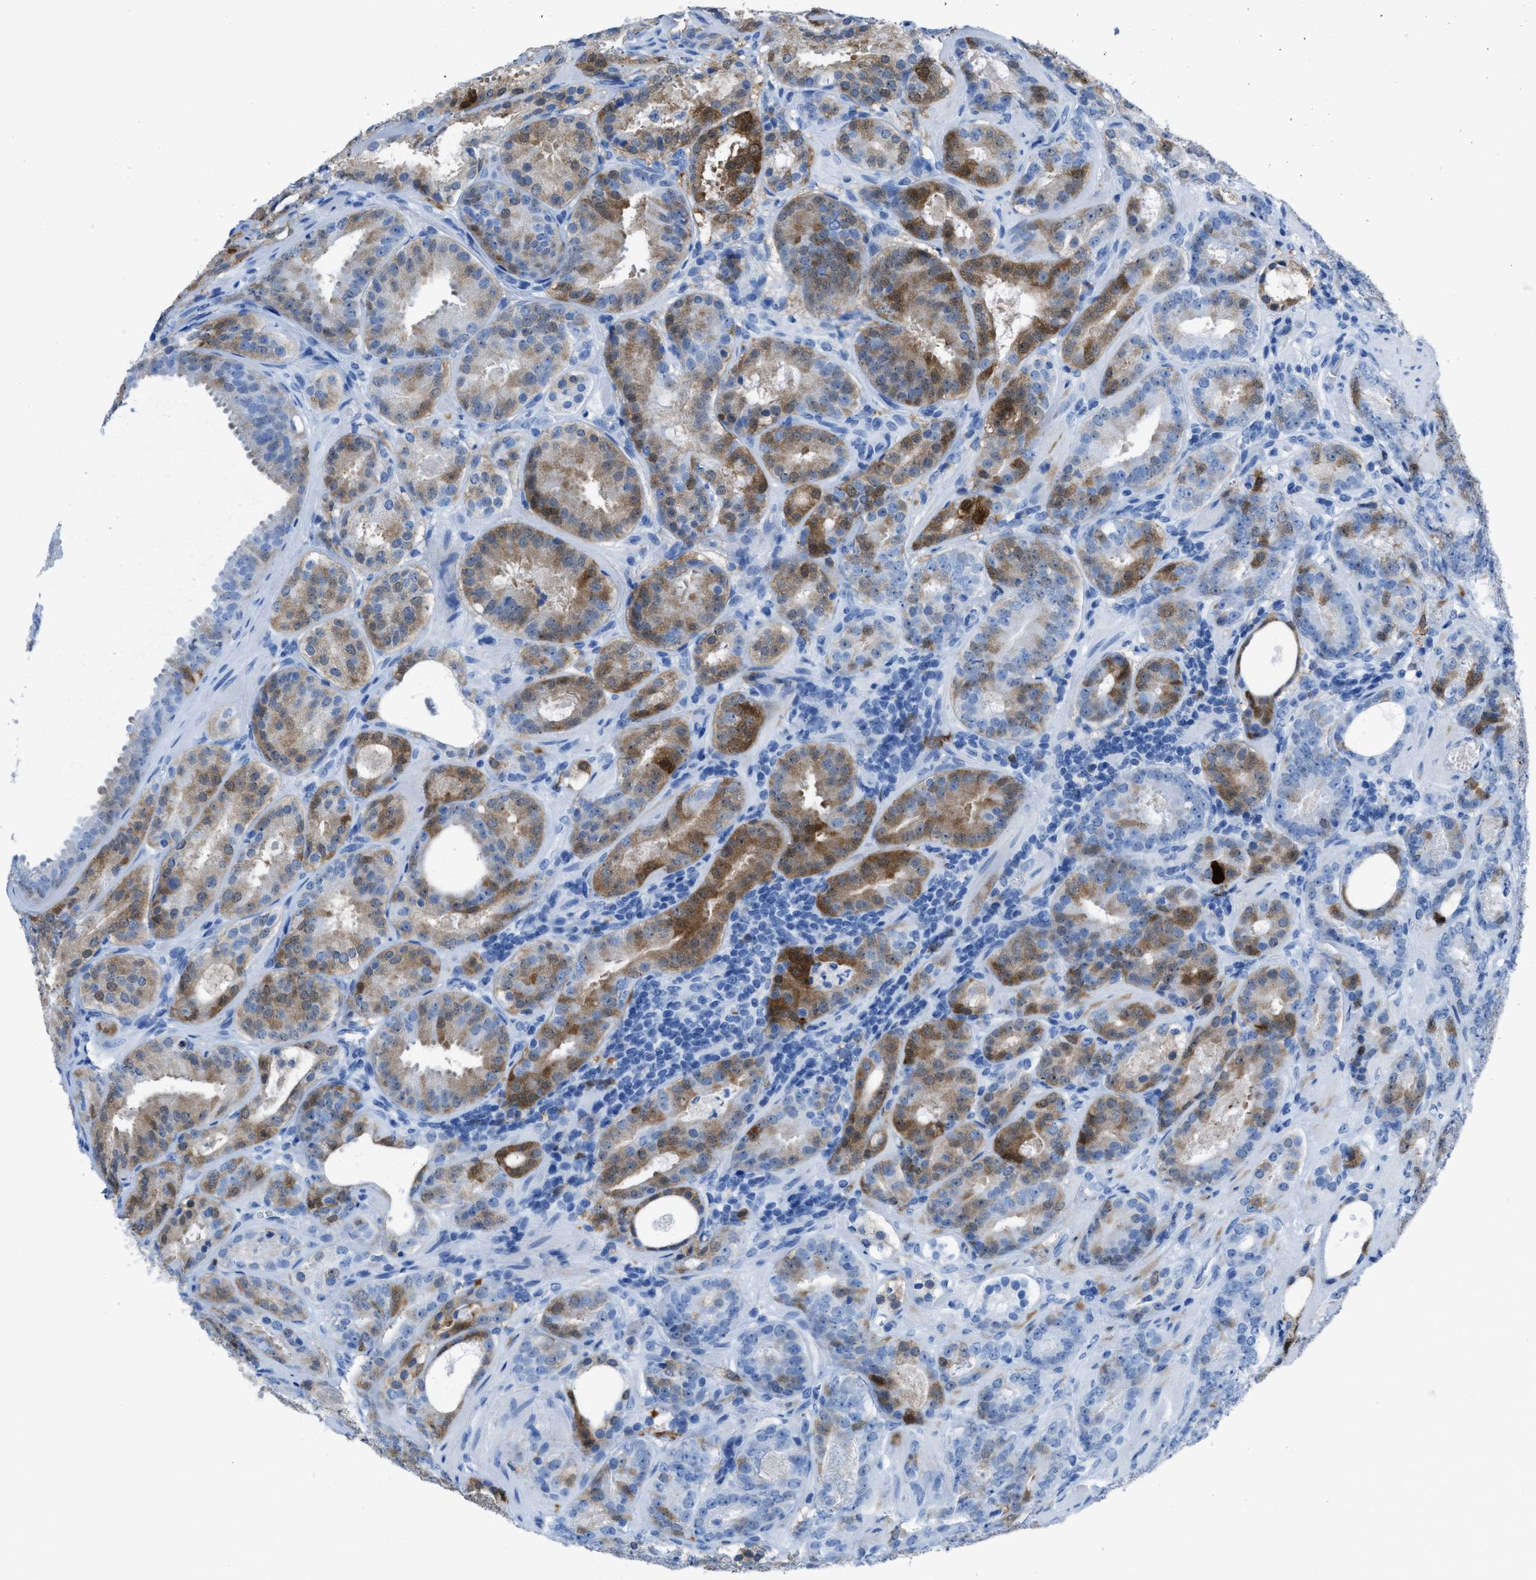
{"staining": {"intensity": "moderate", "quantity": ">75%", "location": "cytoplasmic/membranous"}, "tissue": "prostate cancer", "cell_type": "Tumor cells", "image_type": "cancer", "snomed": [{"axis": "morphology", "description": "Adenocarcinoma, Low grade"}, {"axis": "topography", "description": "Prostate"}], "caption": "Protein analysis of low-grade adenocarcinoma (prostate) tissue displays moderate cytoplasmic/membranous staining in about >75% of tumor cells.", "gene": "CDKN2A", "patient": {"sex": "male", "age": 69}}